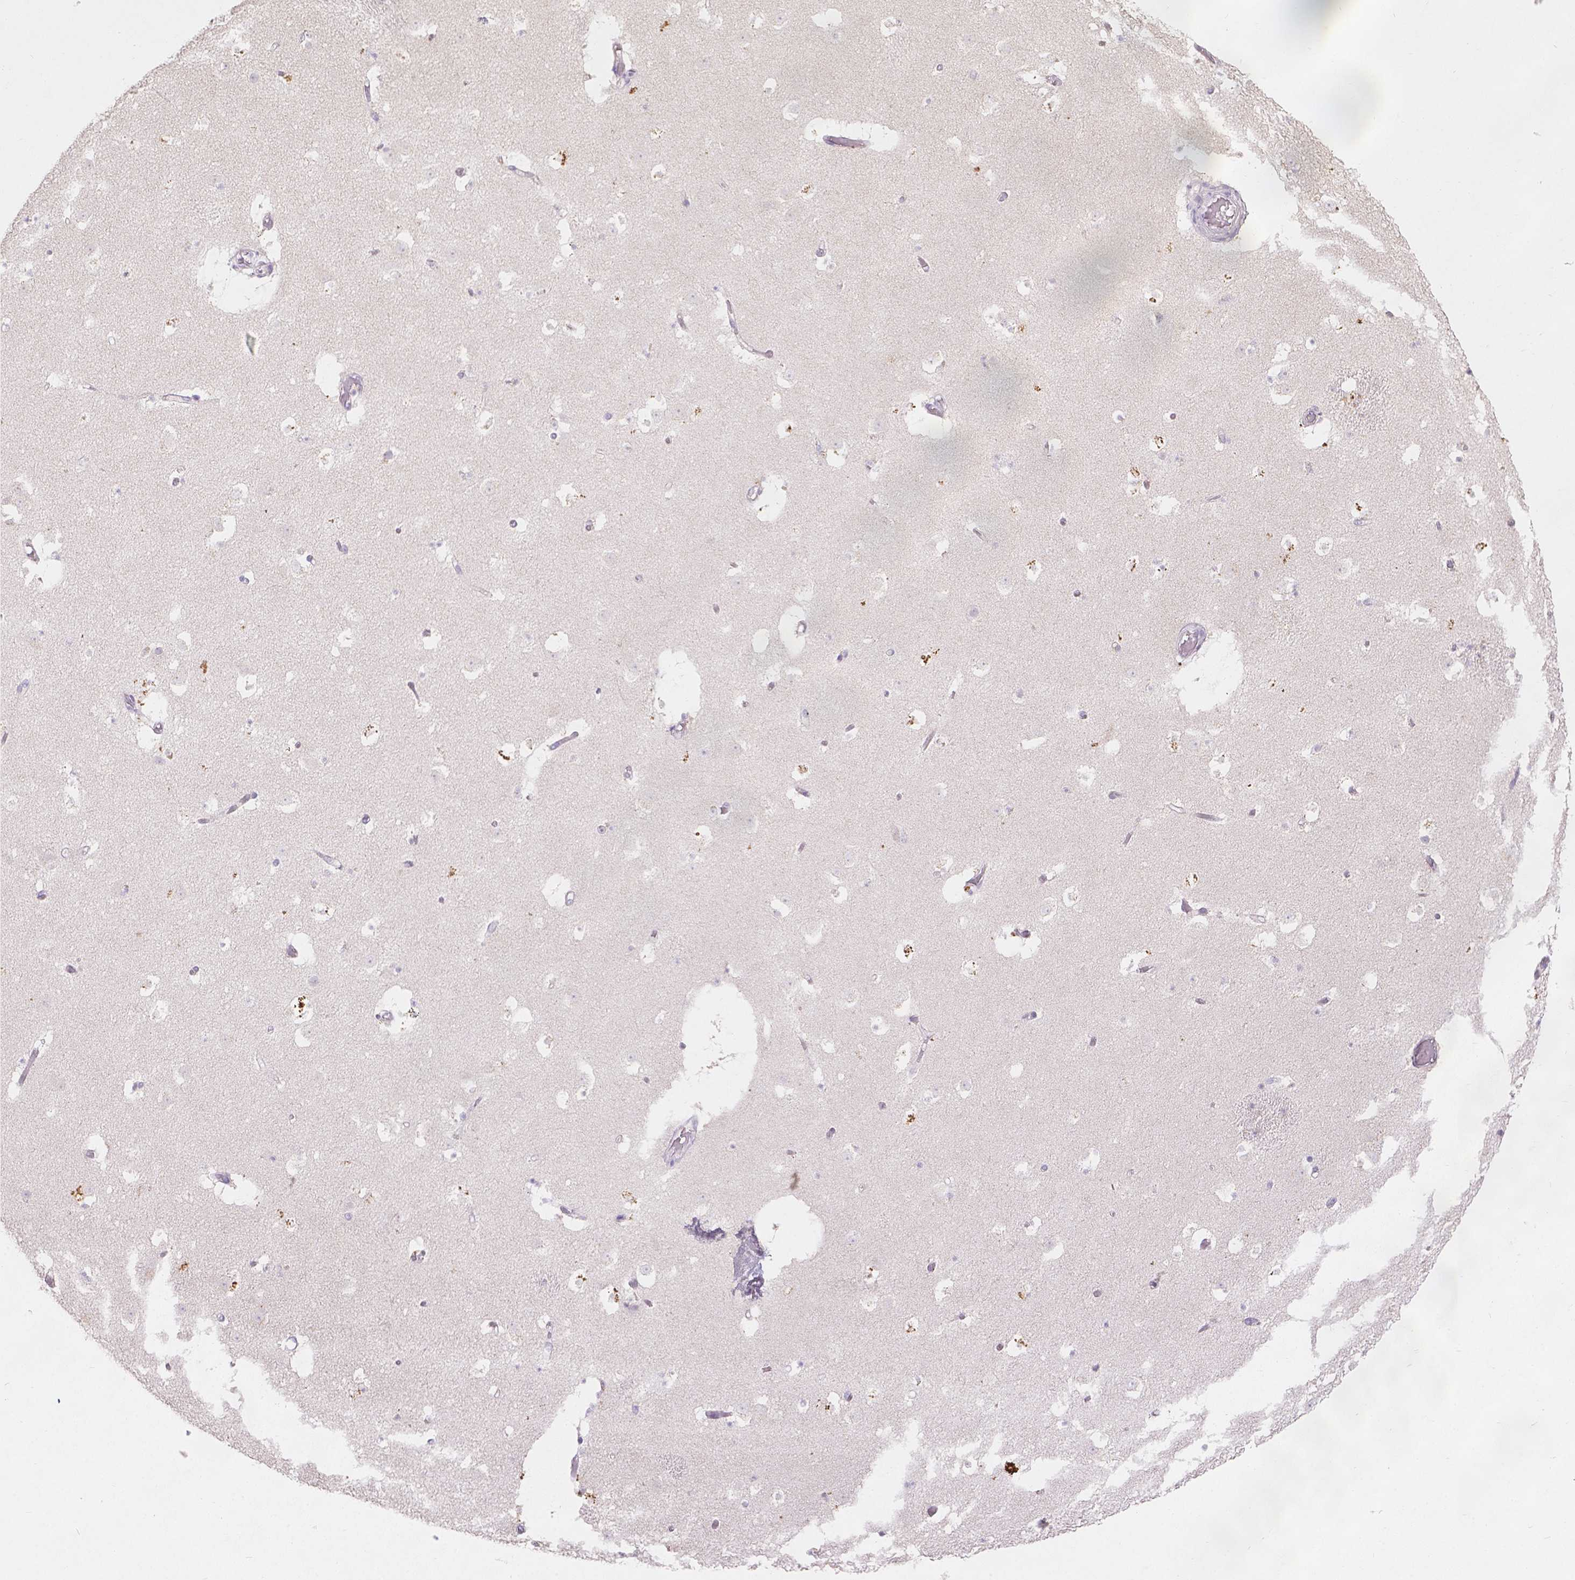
{"staining": {"intensity": "negative", "quantity": "none", "location": "none"}, "tissue": "caudate", "cell_type": "Glial cells", "image_type": "normal", "snomed": [{"axis": "morphology", "description": "Normal tissue, NOS"}, {"axis": "topography", "description": "Lateral ventricle wall"}], "caption": "There is no significant staining in glial cells of caudate. (Stains: DAB IHC with hematoxylin counter stain, Microscopy: brightfield microscopy at high magnification).", "gene": "DCAF4L1", "patient": {"sex": "female", "age": 42}}